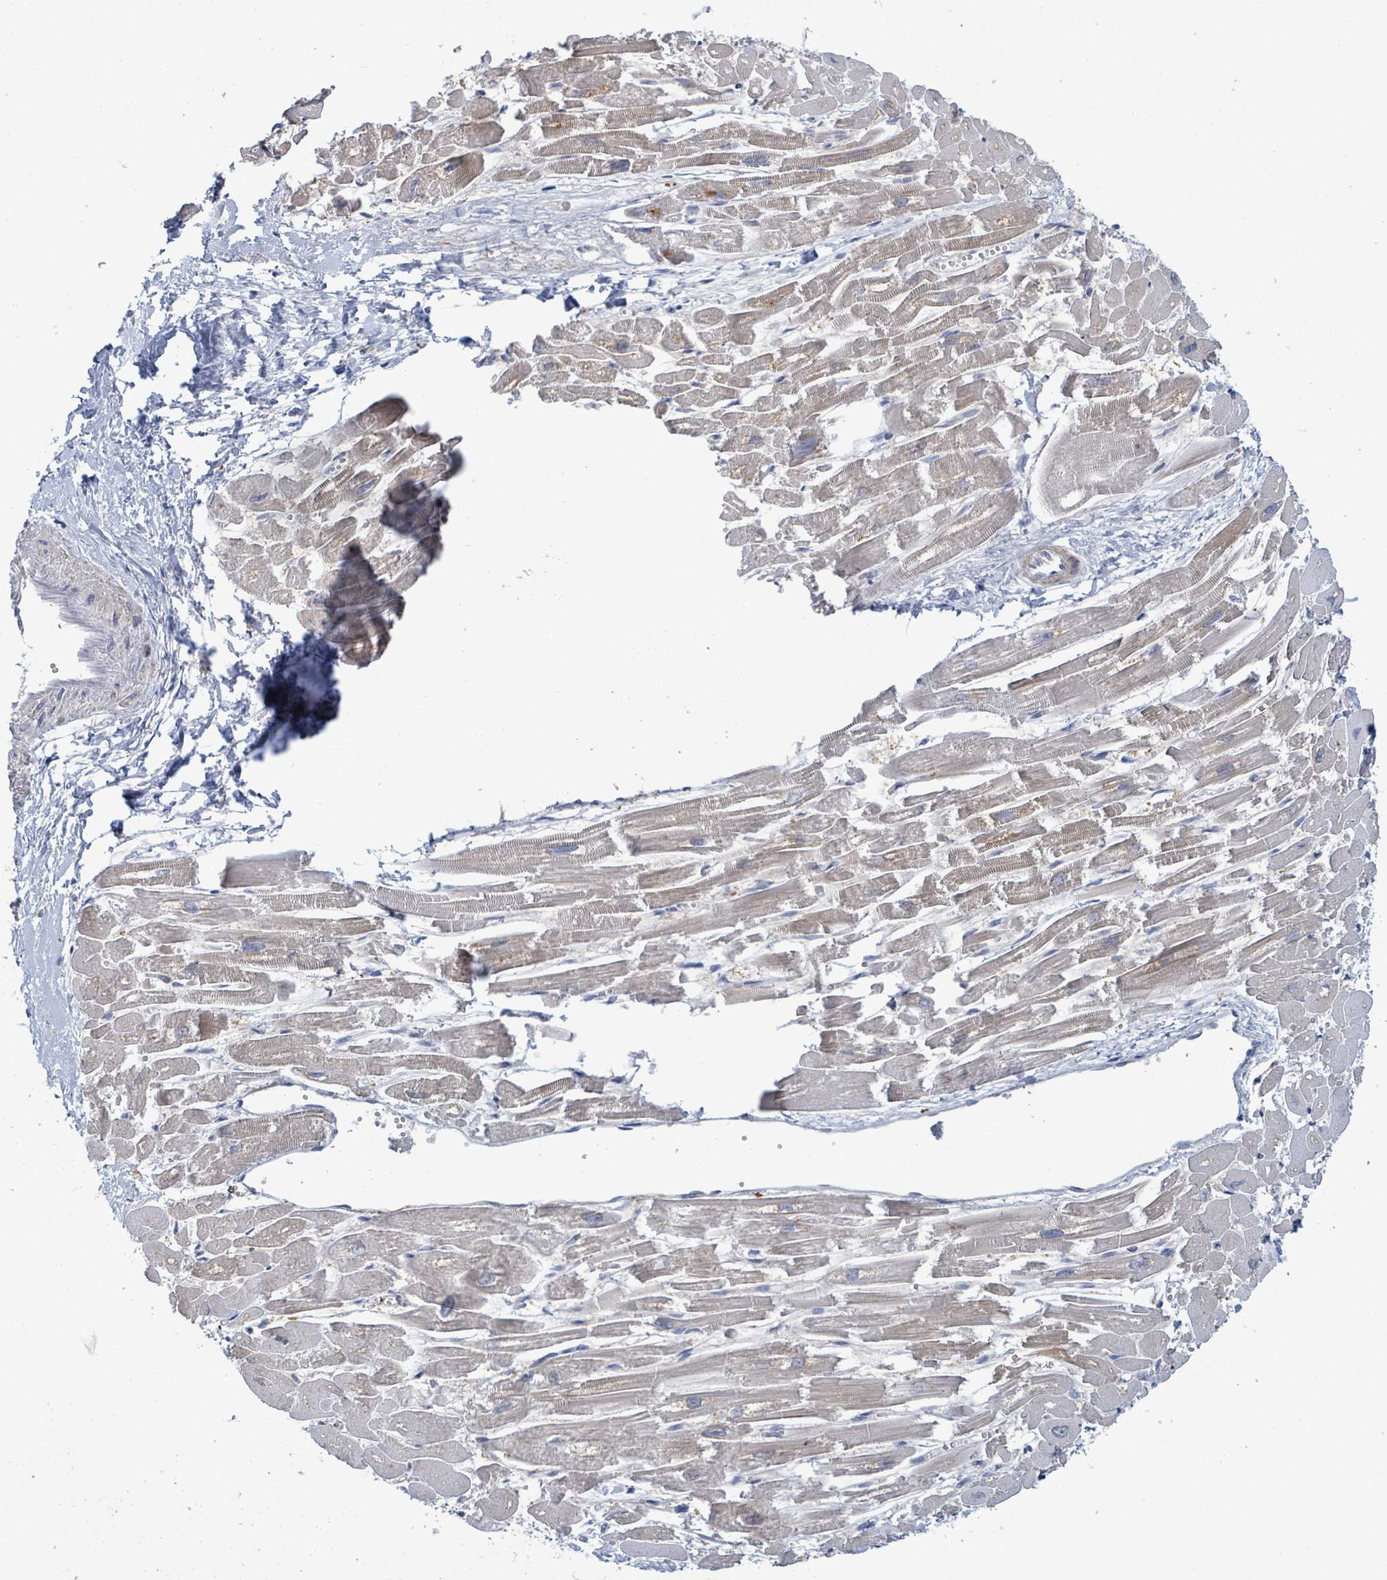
{"staining": {"intensity": "weak", "quantity": "25%-75%", "location": "cytoplasmic/membranous"}, "tissue": "heart muscle", "cell_type": "Cardiomyocytes", "image_type": "normal", "snomed": [{"axis": "morphology", "description": "Normal tissue, NOS"}, {"axis": "topography", "description": "Heart"}], "caption": "Immunohistochemistry staining of benign heart muscle, which displays low levels of weak cytoplasmic/membranous expression in about 25%-75% of cardiomyocytes indicating weak cytoplasmic/membranous protein staining. The staining was performed using DAB (3,3'-diaminobenzidine) (brown) for protein detection and nuclei were counterstained in hematoxylin (blue).", "gene": "PGAM1", "patient": {"sex": "male", "age": 54}}